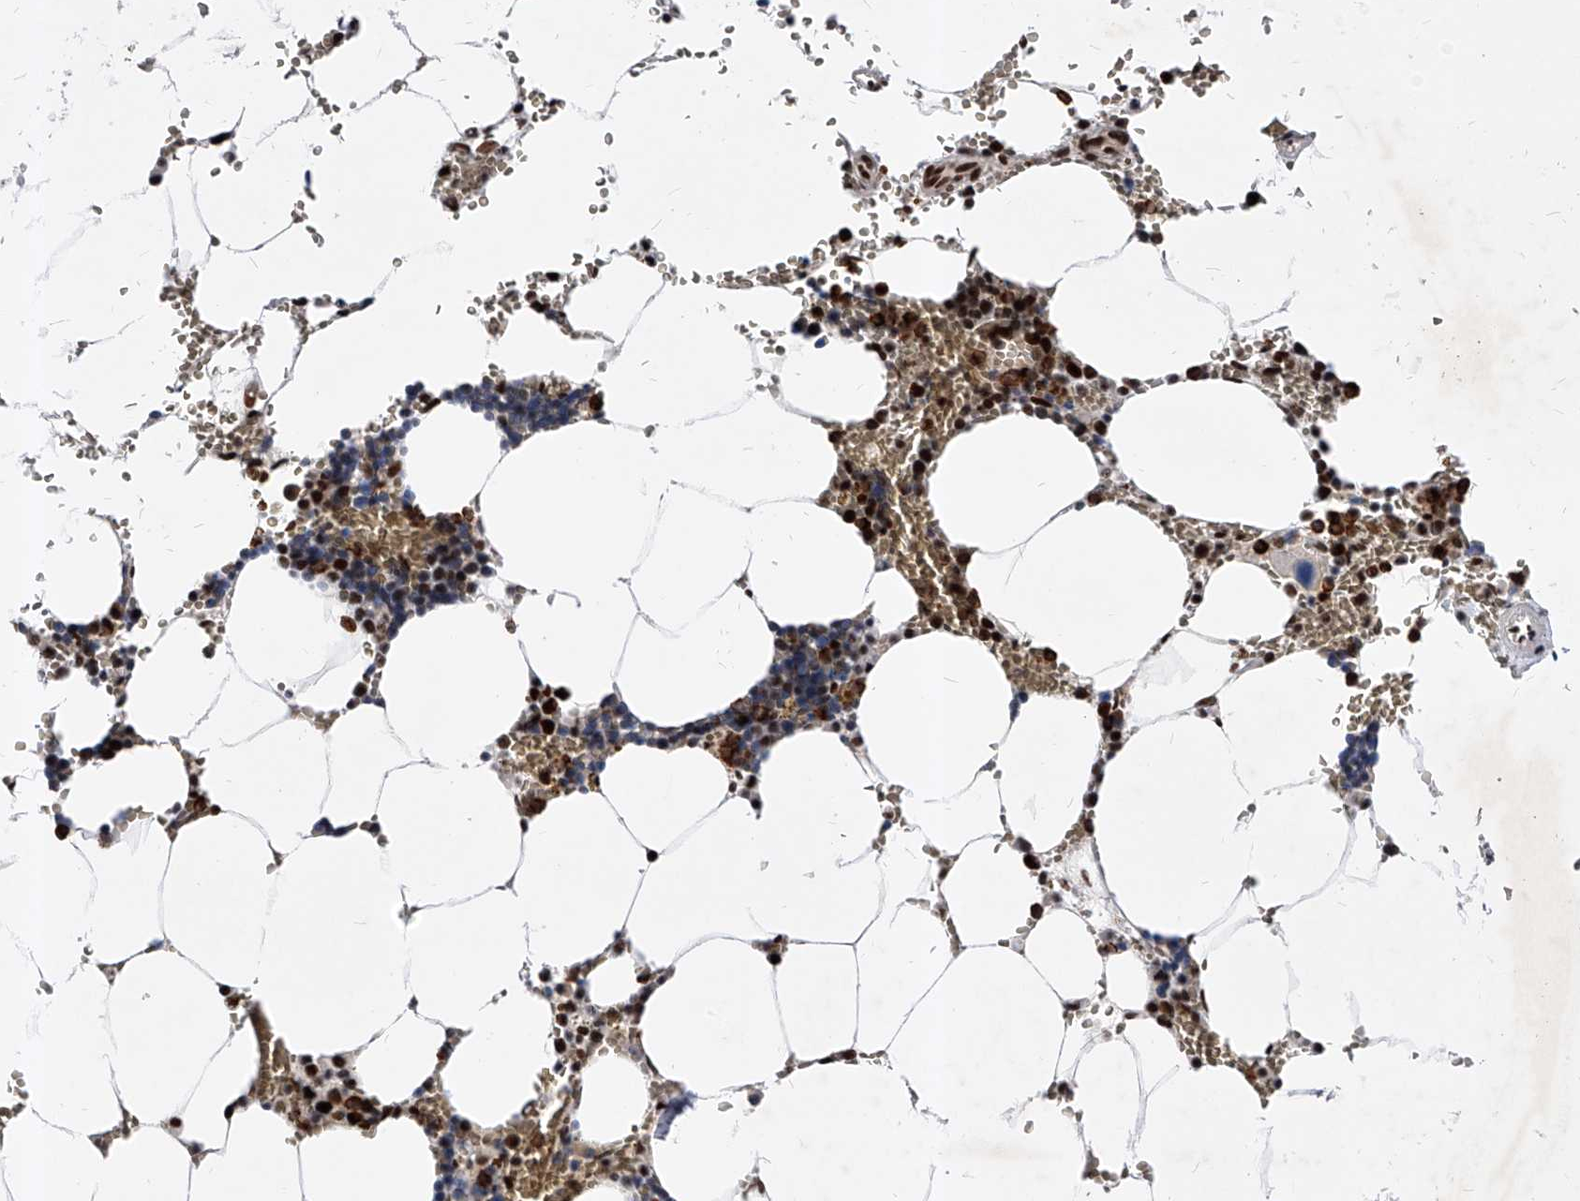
{"staining": {"intensity": "strong", "quantity": "25%-75%", "location": "cytoplasmic/membranous,nuclear"}, "tissue": "bone marrow", "cell_type": "Hematopoietic cells", "image_type": "normal", "snomed": [{"axis": "morphology", "description": "Normal tissue, NOS"}, {"axis": "topography", "description": "Bone marrow"}], "caption": "This photomicrograph demonstrates normal bone marrow stained with IHC to label a protein in brown. The cytoplasmic/membranous,nuclear of hematopoietic cells show strong positivity for the protein. Nuclei are counter-stained blue.", "gene": "TESK2", "patient": {"sex": "male", "age": 70}}